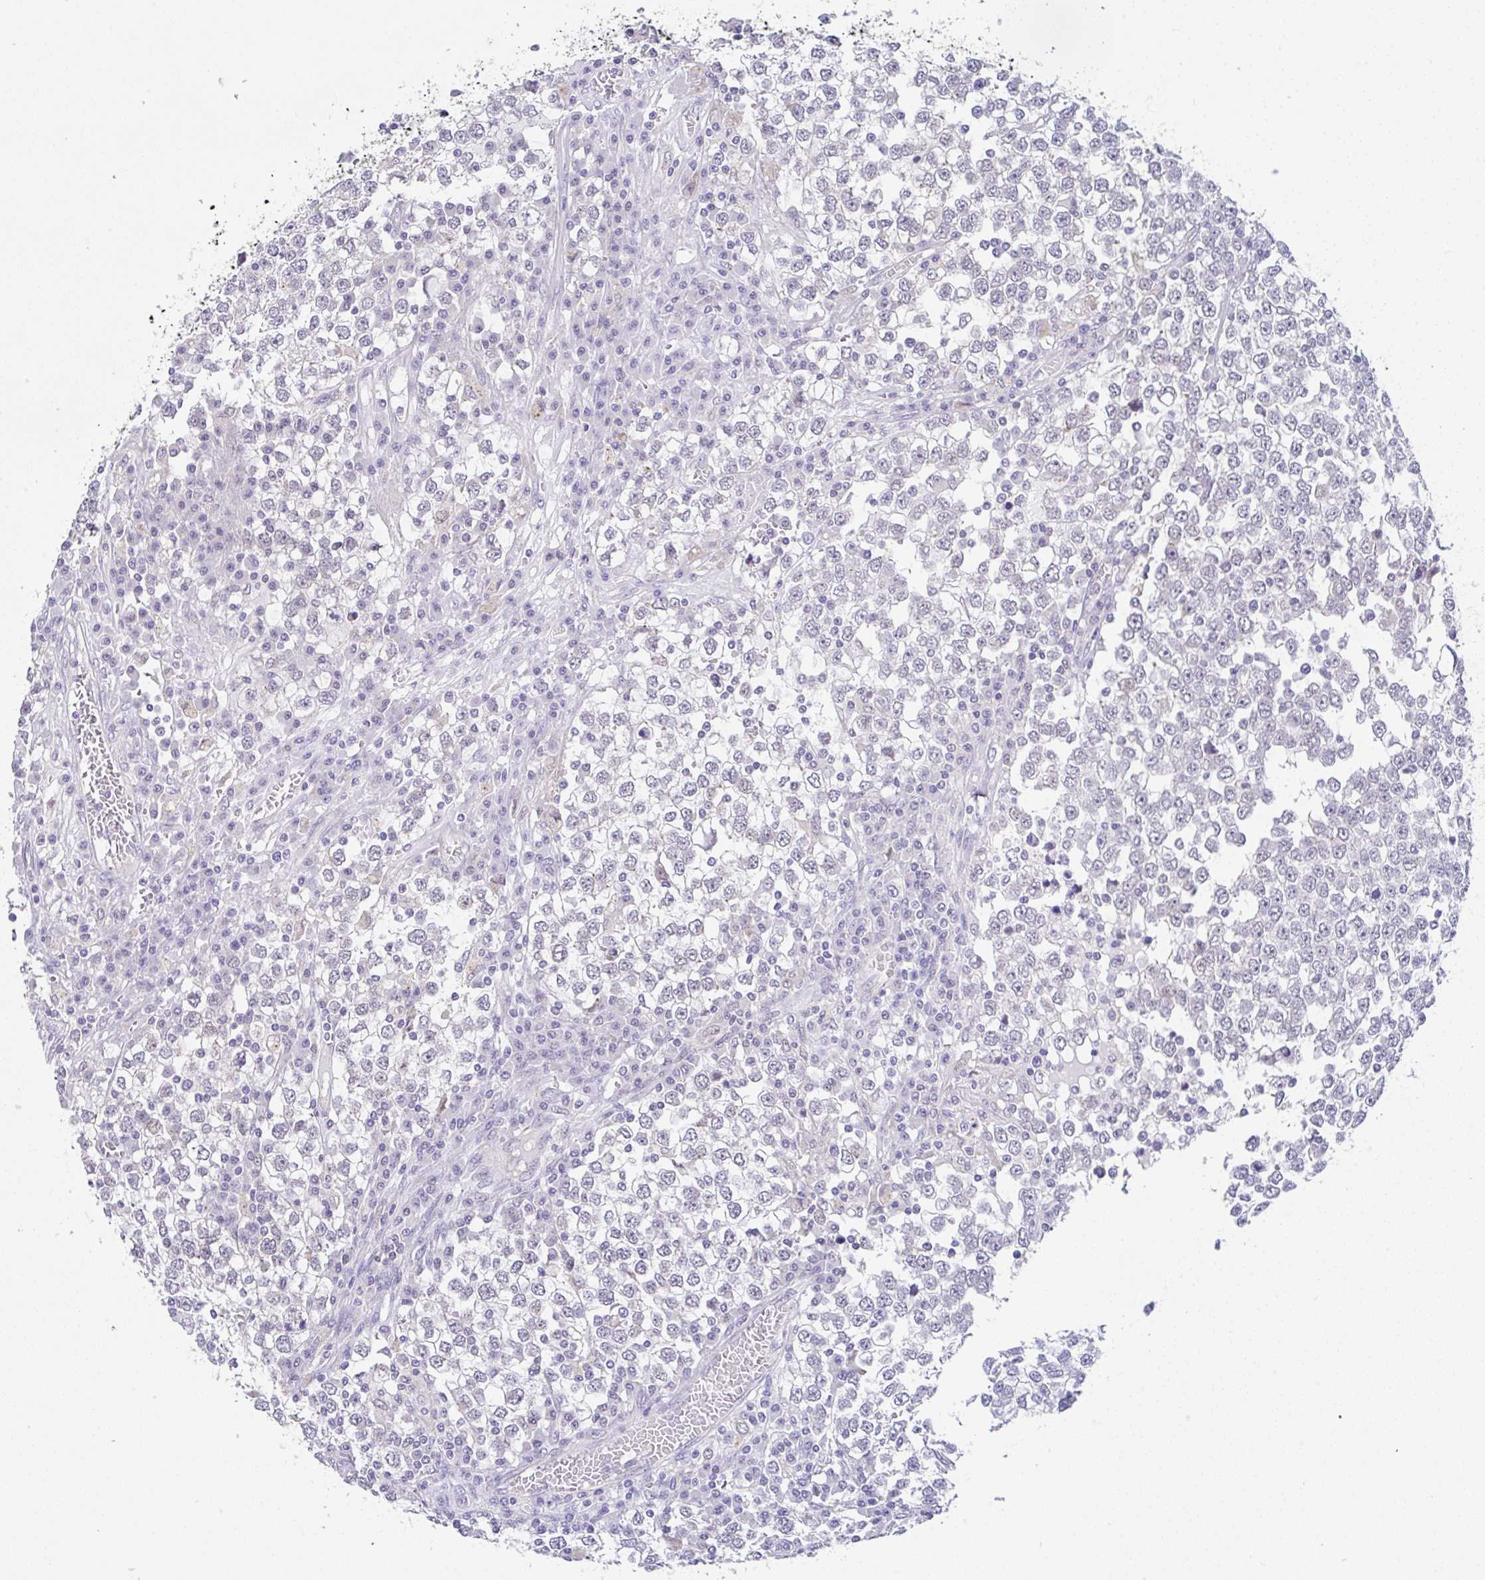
{"staining": {"intensity": "negative", "quantity": "none", "location": "none"}, "tissue": "testis cancer", "cell_type": "Tumor cells", "image_type": "cancer", "snomed": [{"axis": "morphology", "description": "Seminoma, NOS"}, {"axis": "topography", "description": "Testis"}], "caption": "Histopathology image shows no protein positivity in tumor cells of testis cancer (seminoma) tissue.", "gene": "CGNL1", "patient": {"sex": "male", "age": 65}}